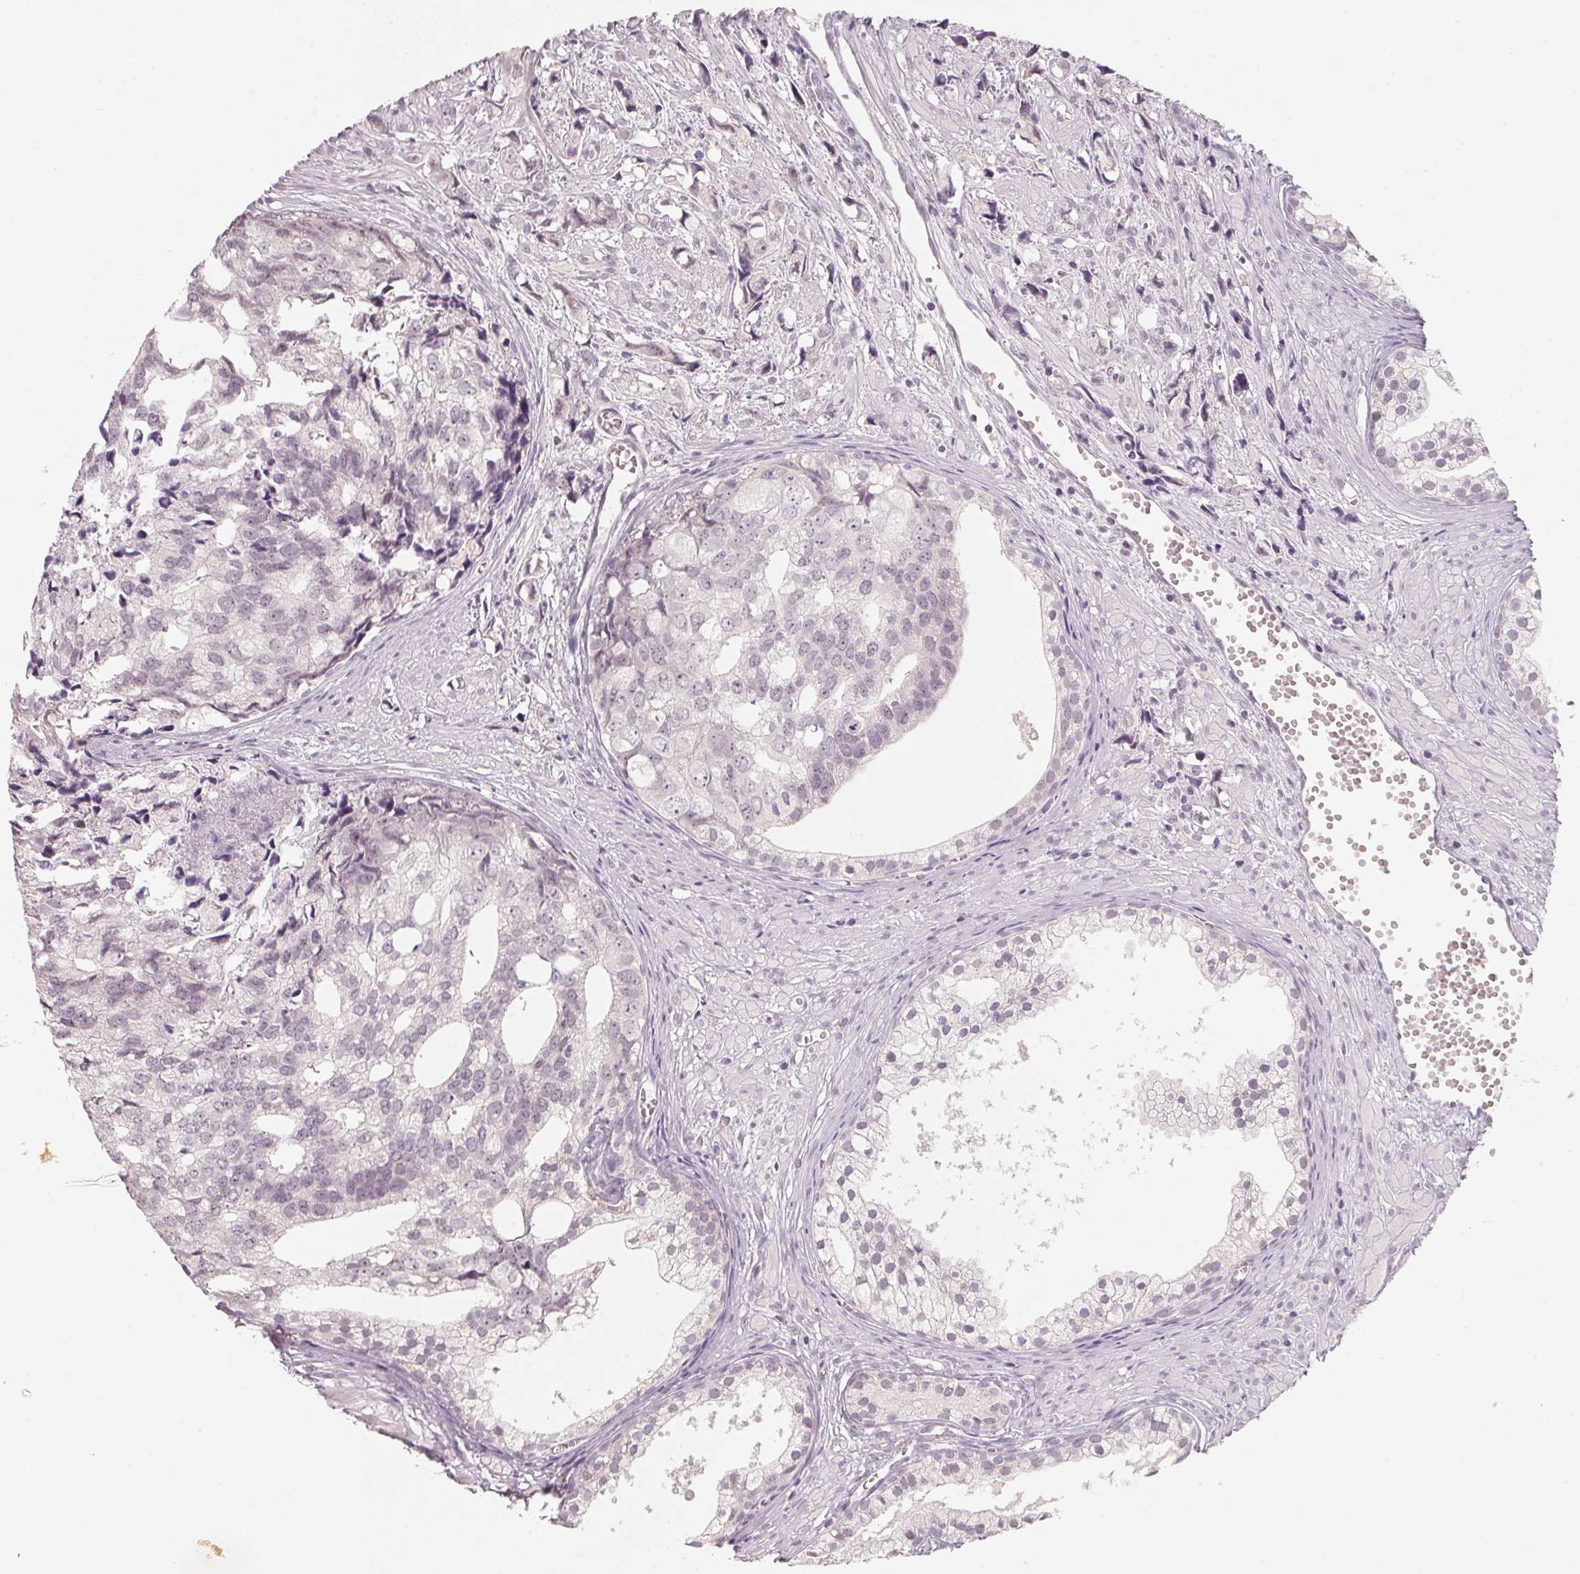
{"staining": {"intensity": "negative", "quantity": "none", "location": "none"}, "tissue": "prostate cancer", "cell_type": "Tumor cells", "image_type": "cancer", "snomed": [{"axis": "morphology", "description": "Adenocarcinoma, High grade"}, {"axis": "topography", "description": "Prostate"}], "caption": "DAB (3,3'-diaminobenzidine) immunohistochemical staining of high-grade adenocarcinoma (prostate) reveals no significant positivity in tumor cells. (DAB (3,3'-diaminobenzidine) immunohistochemistry visualized using brightfield microscopy, high magnification).", "gene": "ANKRD31", "patient": {"sex": "male", "age": 58}}